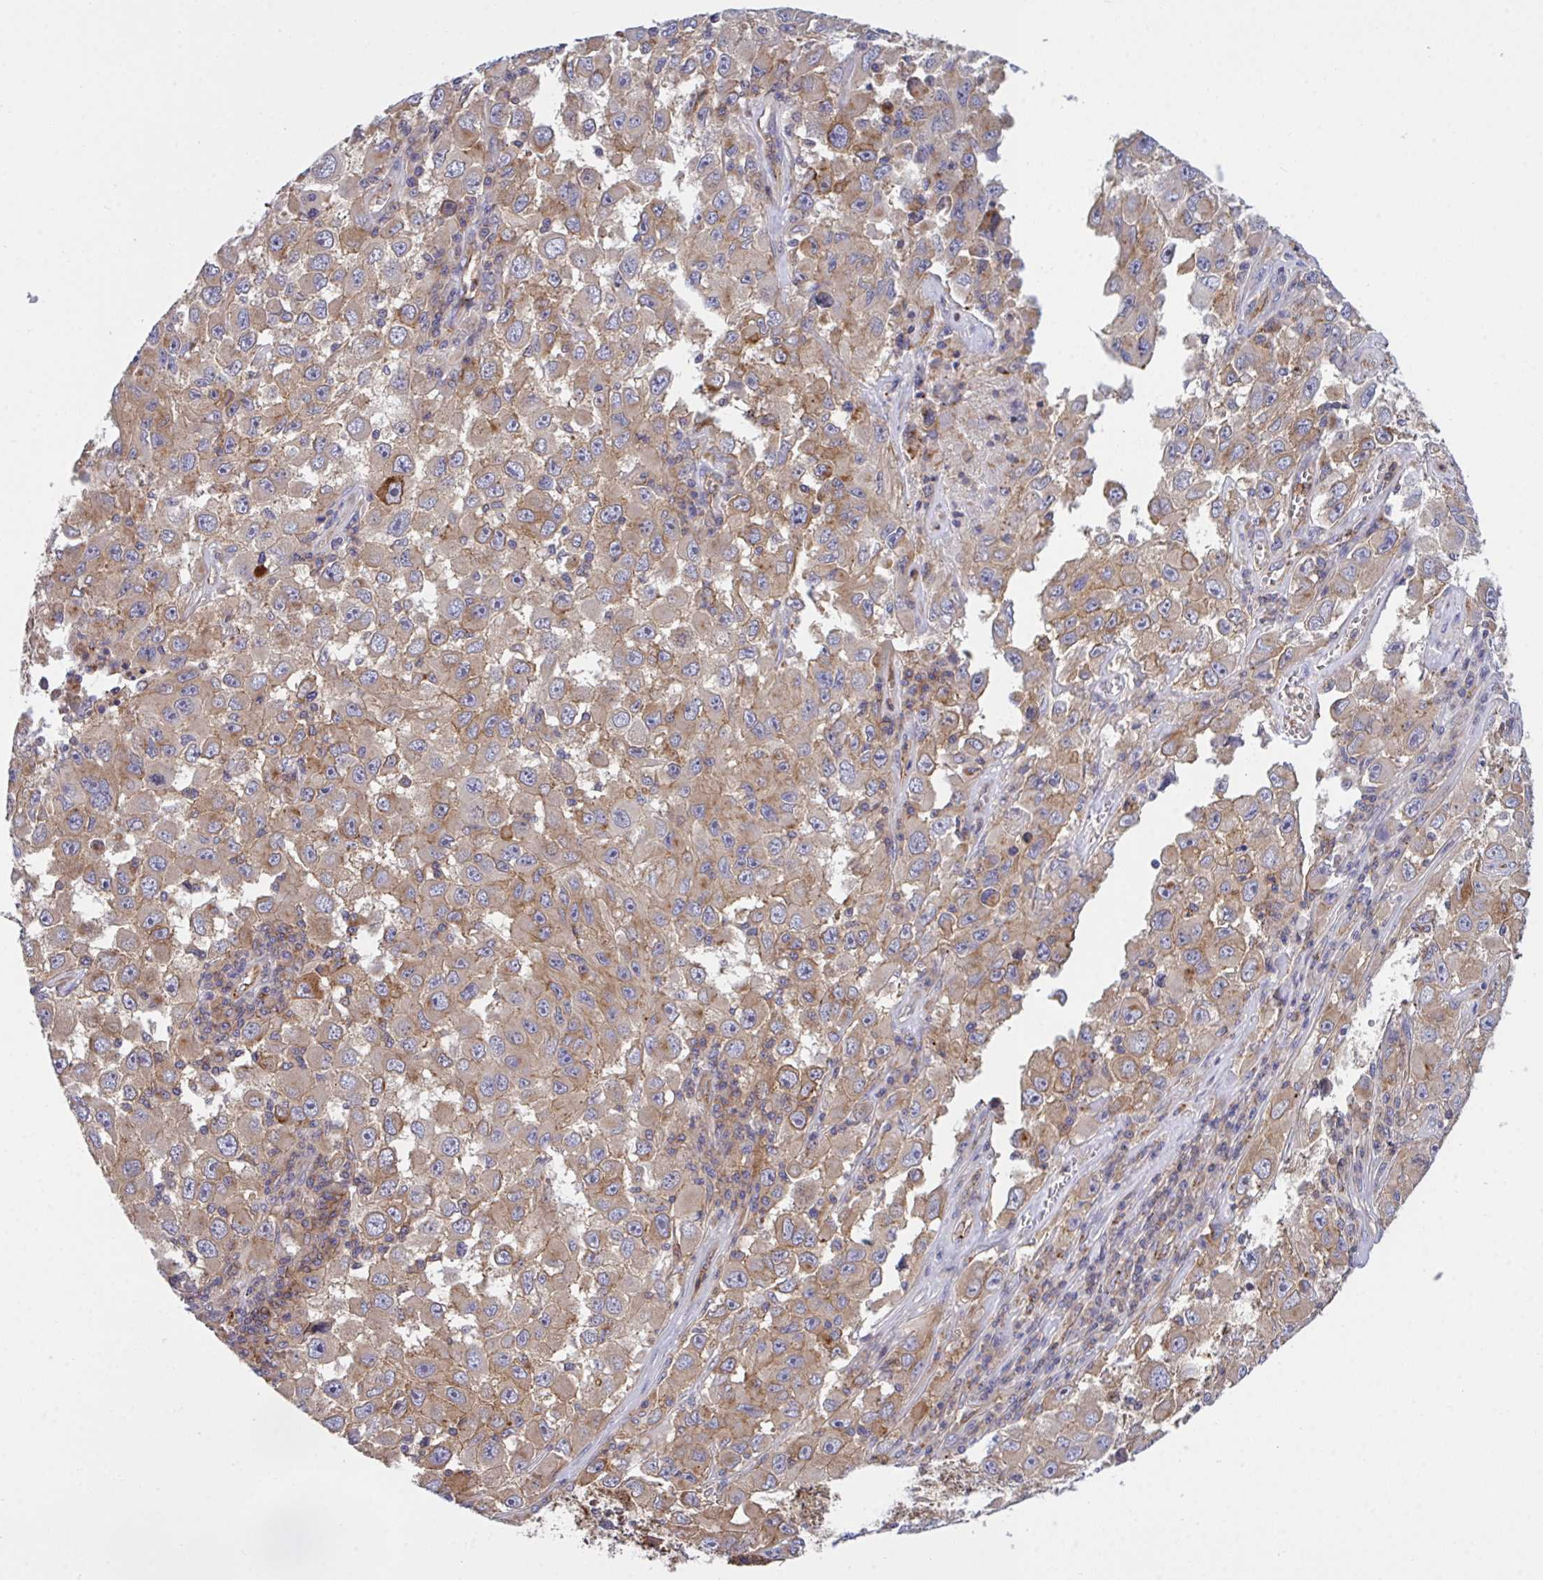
{"staining": {"intensity": "moderate", "quantity": "<25%", "location": "cytoplasmic/membranous"}, "tissue": "melanoma", "cell_type": "Tumor cells", "image_type": "cancer", "snomed": [{"axis": "morphology", "description": "Malignant melanoma, Metastatic site"}, {"axis": "topography", "description": "Lymph node"}], "caption": "Protein staining of melanoma tissue demonstrates moderate cytoplasmic/membranous positivity in about <25% of tumor cells. The staining was performed using DAB (3,3'-diaminobenzidine), with brown indicating positive protein expression. Nuclei are stained blue with hematoxylin.", "gene": "C4orf36", "patient": {"sex": "female", "age": 67}}